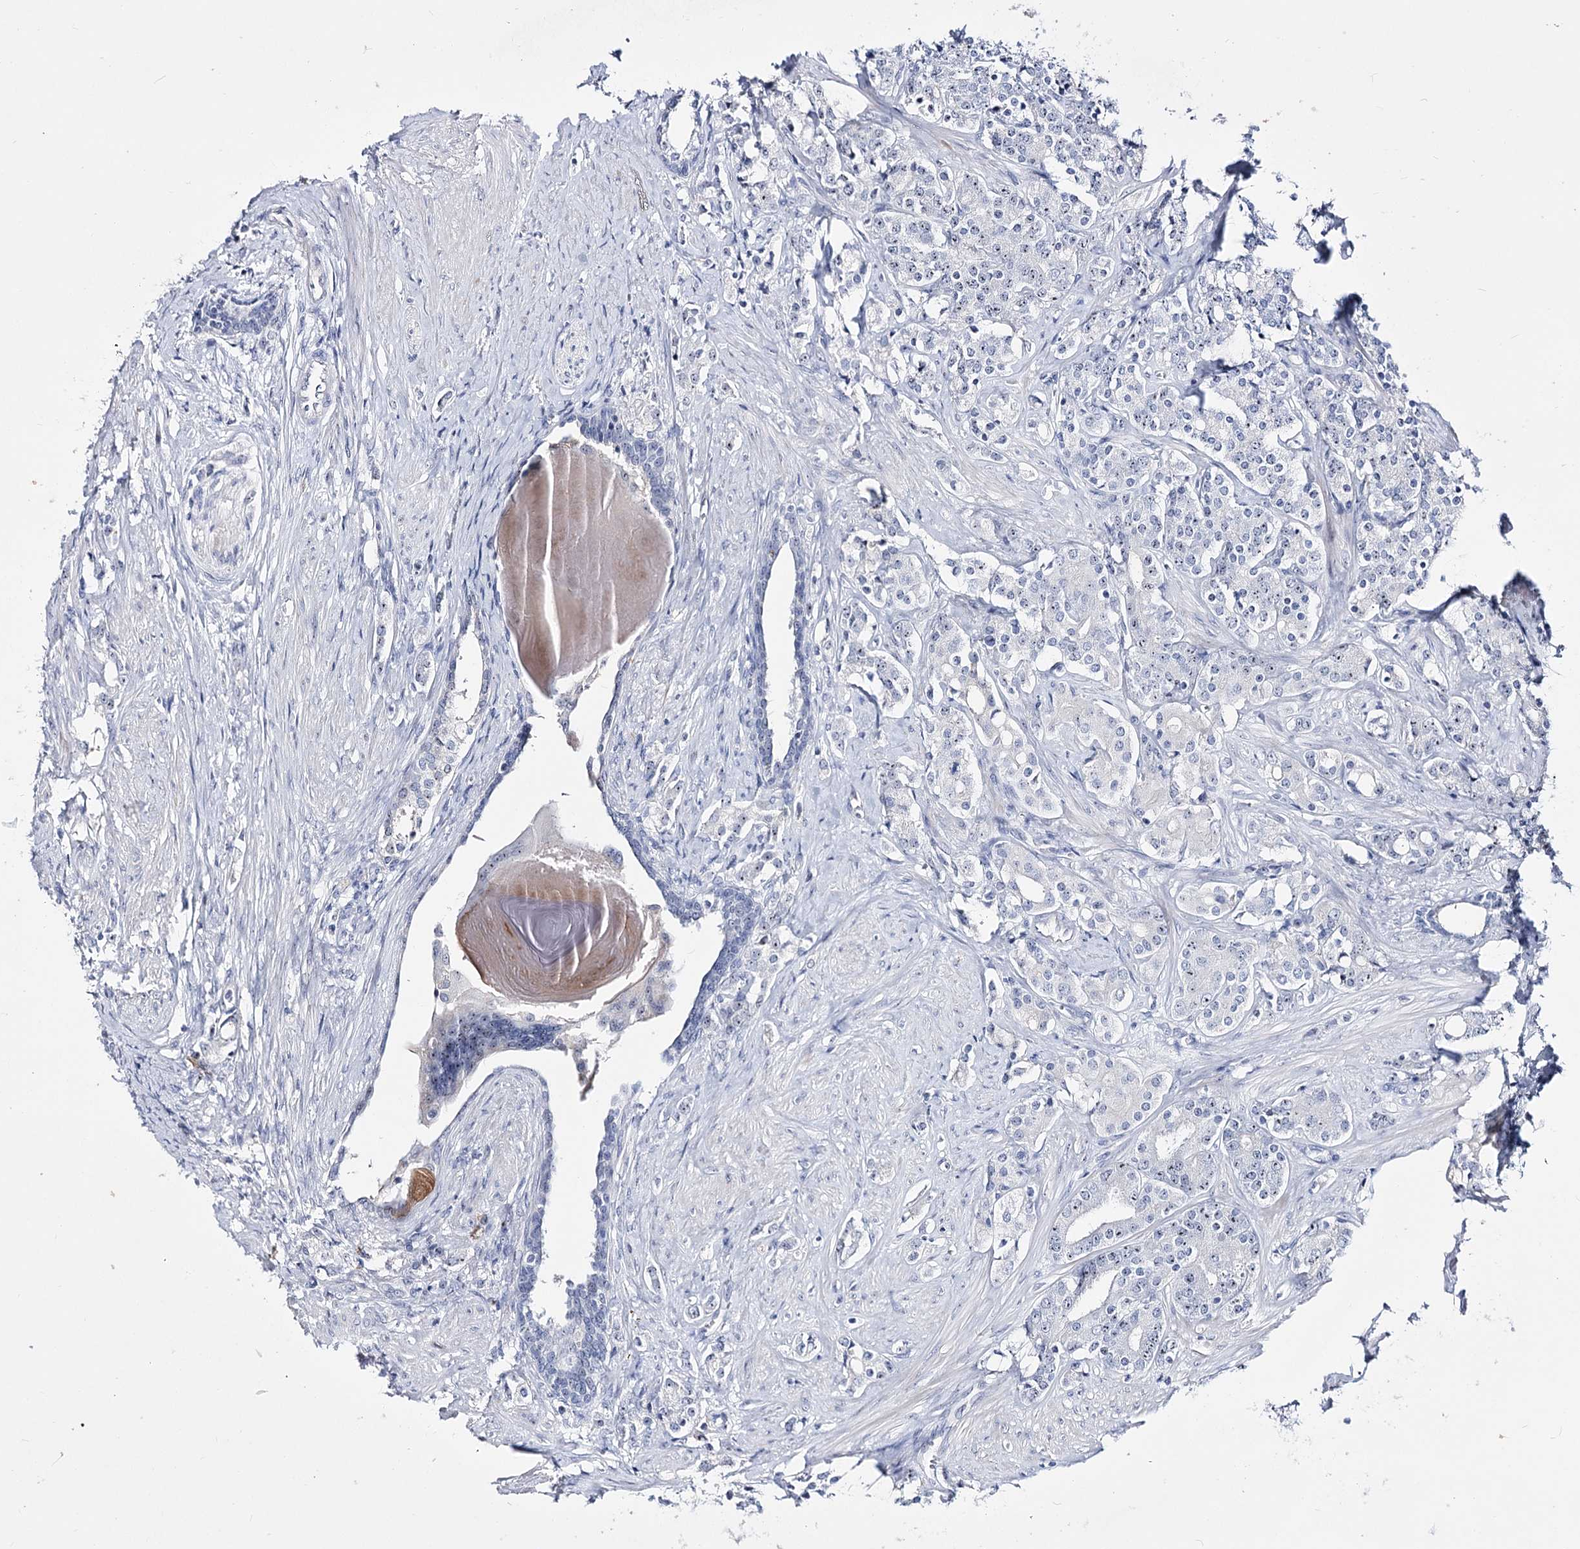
{"staining": {"intensity": "negative", "quantity": "none", "location": "none"}, "tissue": "prostate cancer", "cell_type": "Tumor cells", "image_type": "cancer", "snomed": [{"axis": "morphology", "description": "Adenocarcinoma, High grade"}, {"axis": "topography", "description": "Prostate"}], "caption": "An immunohistochemistry photomicrograph of adenocarcinoma (high-grade) (prostate) is shown. There is no staining in tumor cells of adenocarcinoma (high-grade) (prostate).", "gene": "PCGF5", "patient": {"sex": "male", "age": 62}}